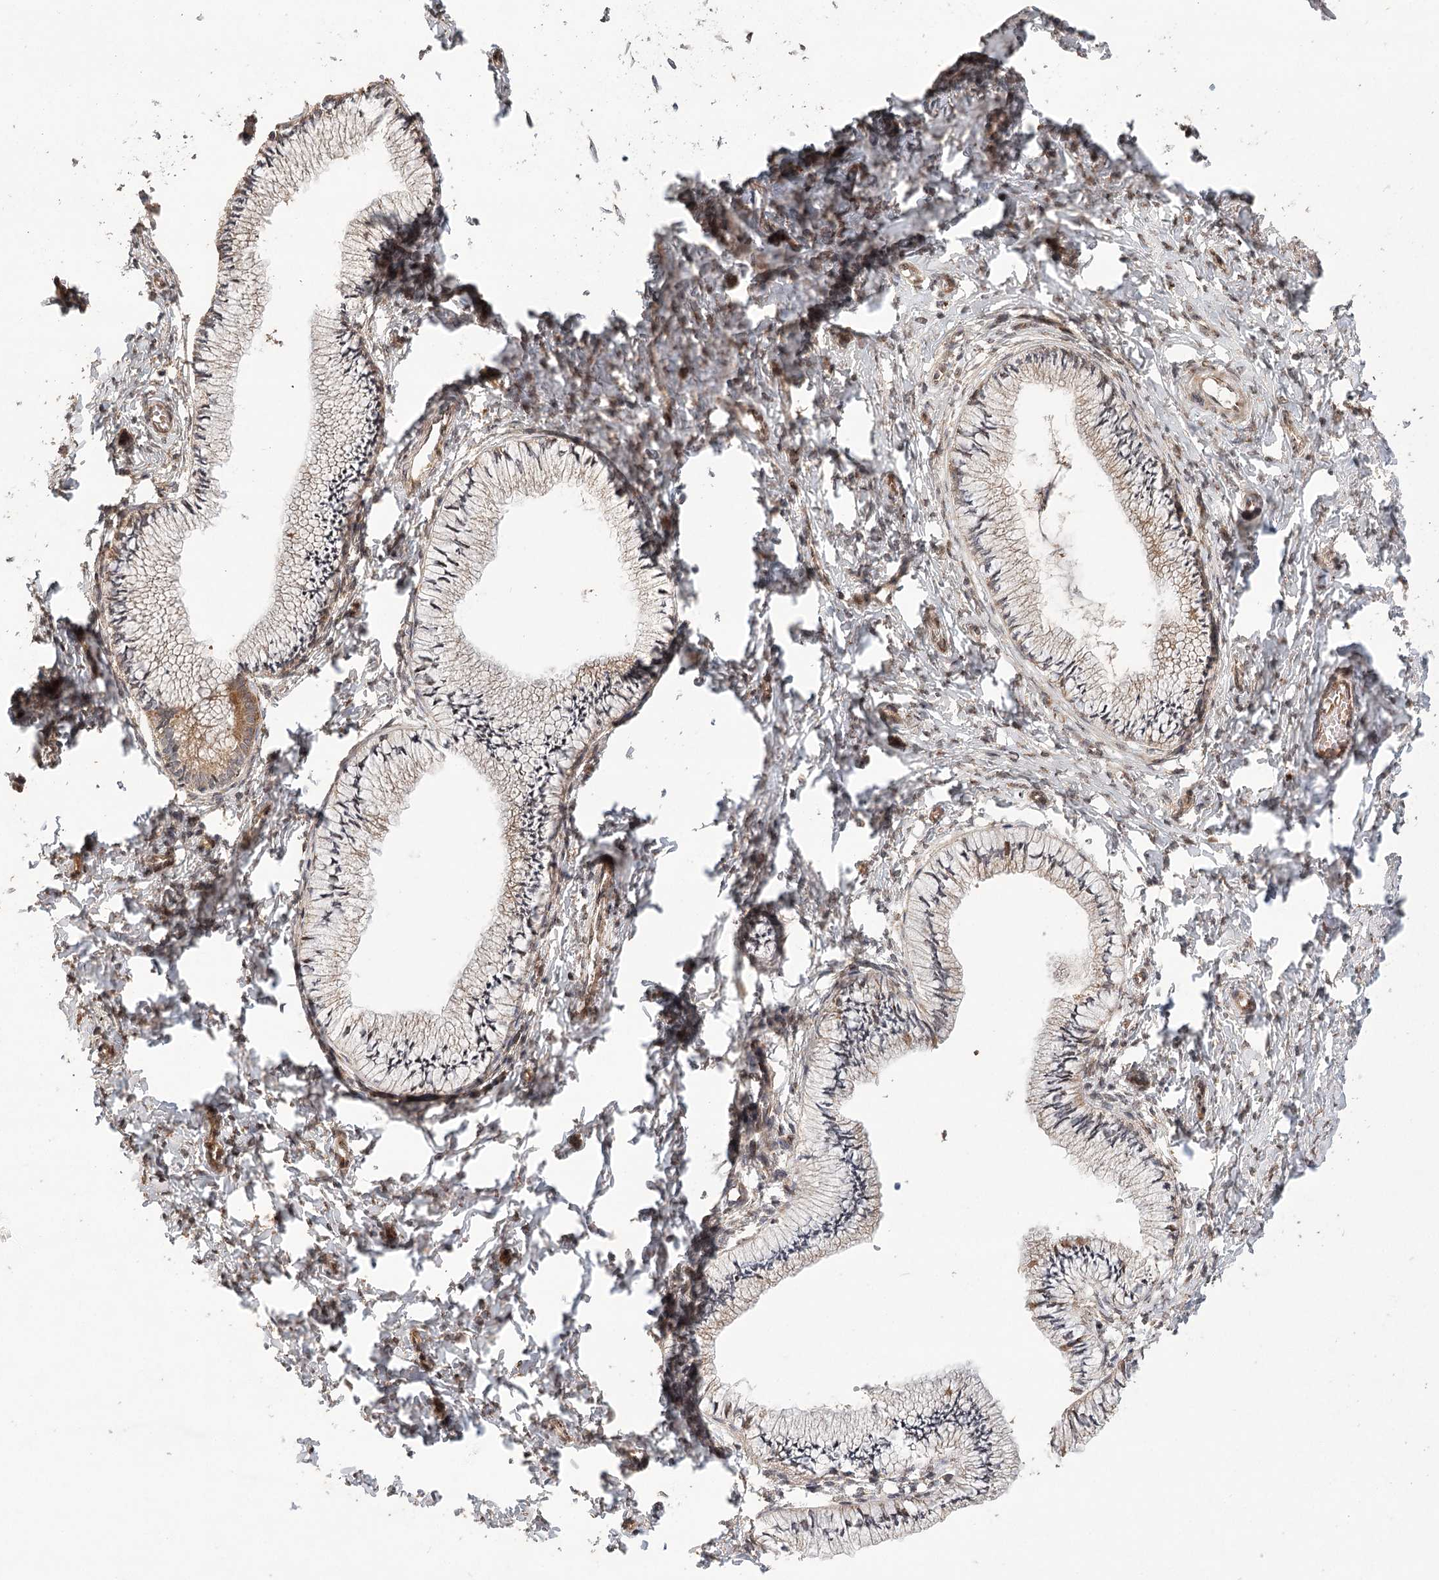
{"staining": {"intensity": "moderate", "quantity": "<25%", "location": "cytoplasmic/membranous"}, "tissue": "cervix", "cell_type": "Glandular cells", "image_type": "normal", "snomed": [{"axis": "morphology", "description": "Normal tissue, NOS"}, {"axis": "topography", "description": "Cervix"}], "caption": "Immunohistochemistry (IHC) (DAB (3,3'-diaminobenzidine)) staining of benign human cervix demonstrates moderate cytoplasmic/membranous protein expression in about <25% of glandular cells. The staining was performed using DAB, with brown indicating positive protein expression. Nuclei are stained blue with hematoxylin.", "gene": "LSS", "patient": {"sex": "female", "age": 36}}